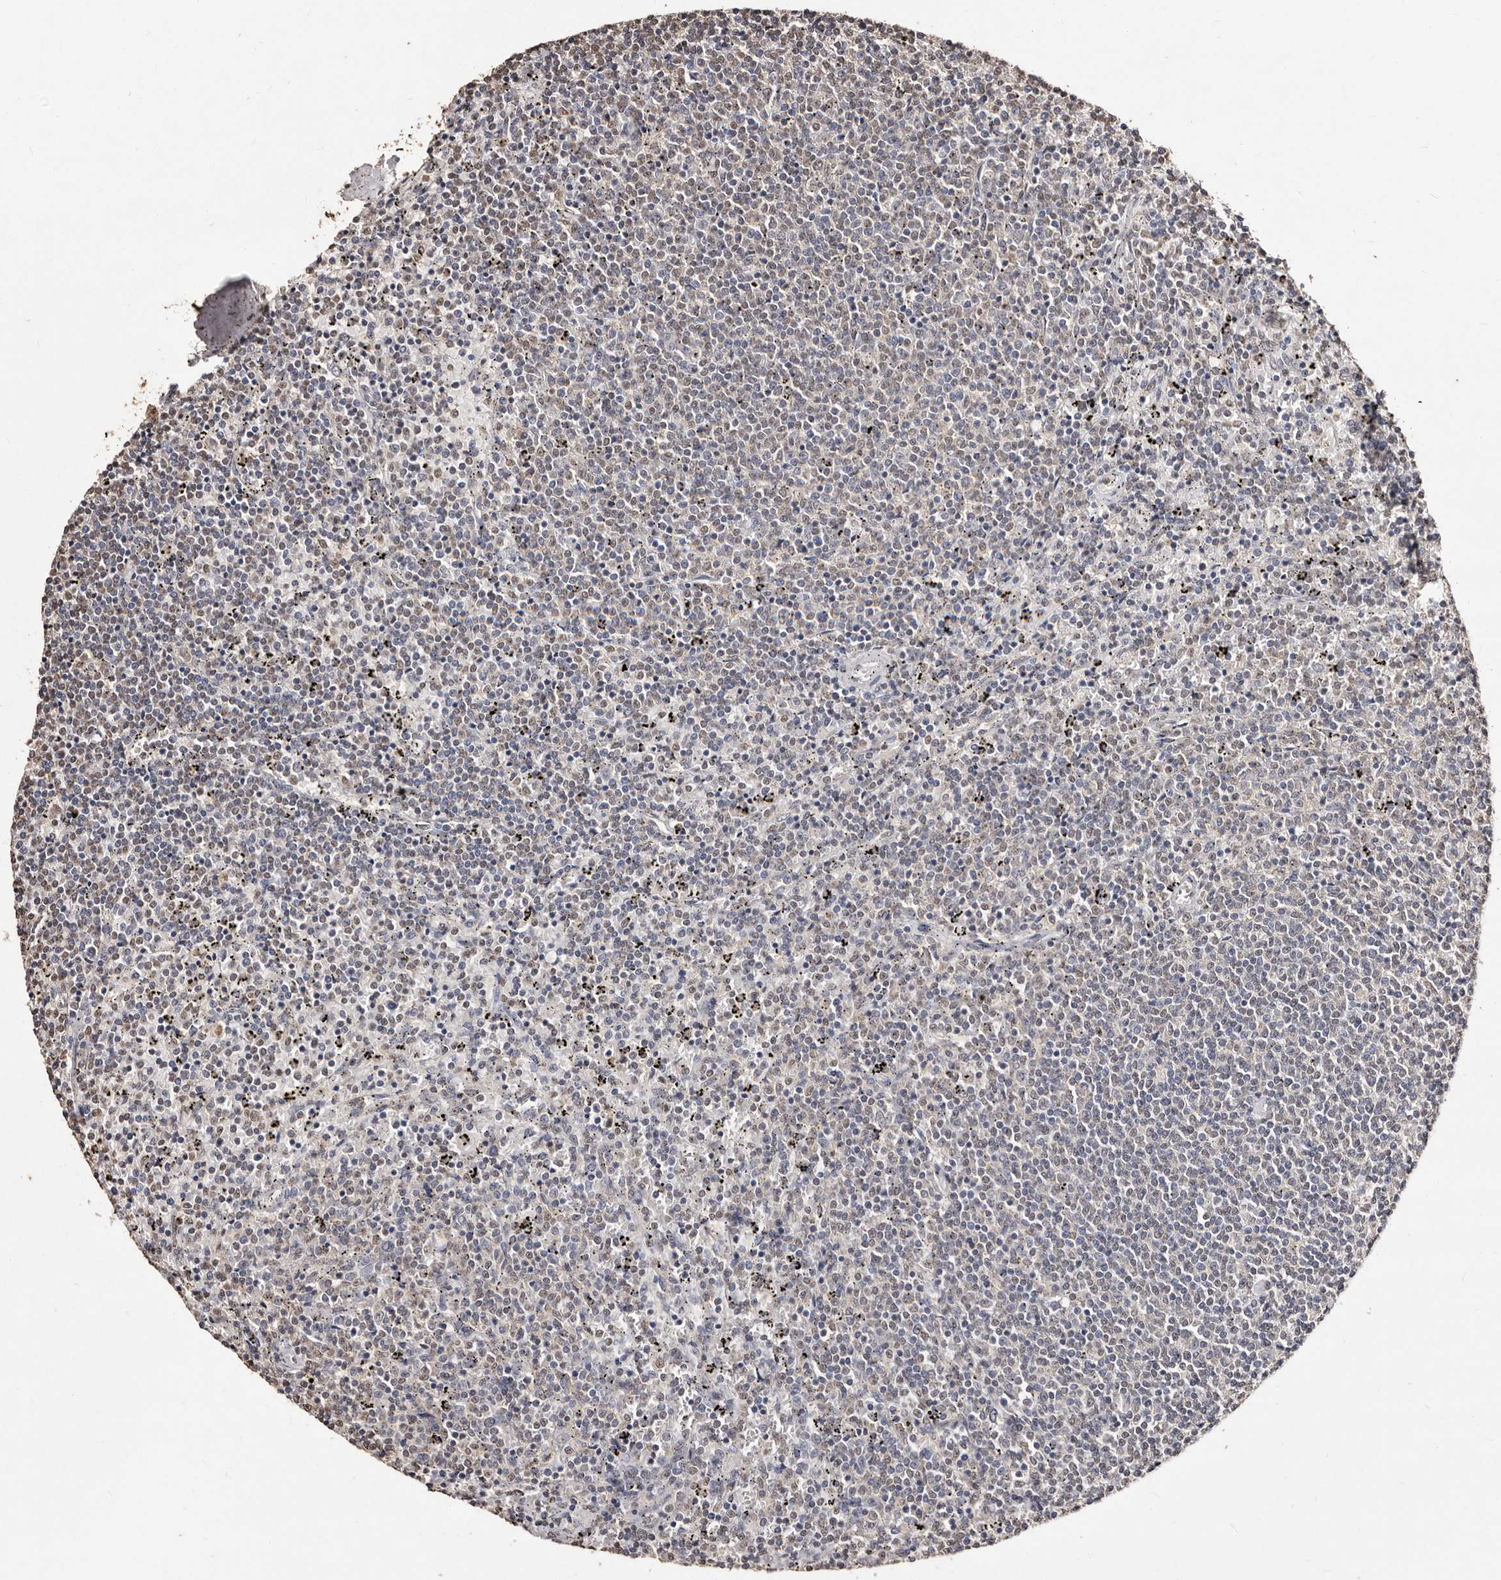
{"staining": {"intensity": "weak", "quantity": "25%-75%", "location": "nuclear"}, "tissue": "lymphoma", "cell_type": "Tumor cells", "image_type": "cancer", "snomed": [{"axis": "morphology", "description": "Malignant lymphoma, non-Hodgkin's type, Low grade"}, {"axis": "topography", "description": "Spleen"}], "caption": "Weak nuclear expression for a protein is identified in approximately 25%-75% of tumor cells of lymphoma using immunohistochemistry.", "gene": "ERBB4", "patient": {"sex": "female", "age": 50}}